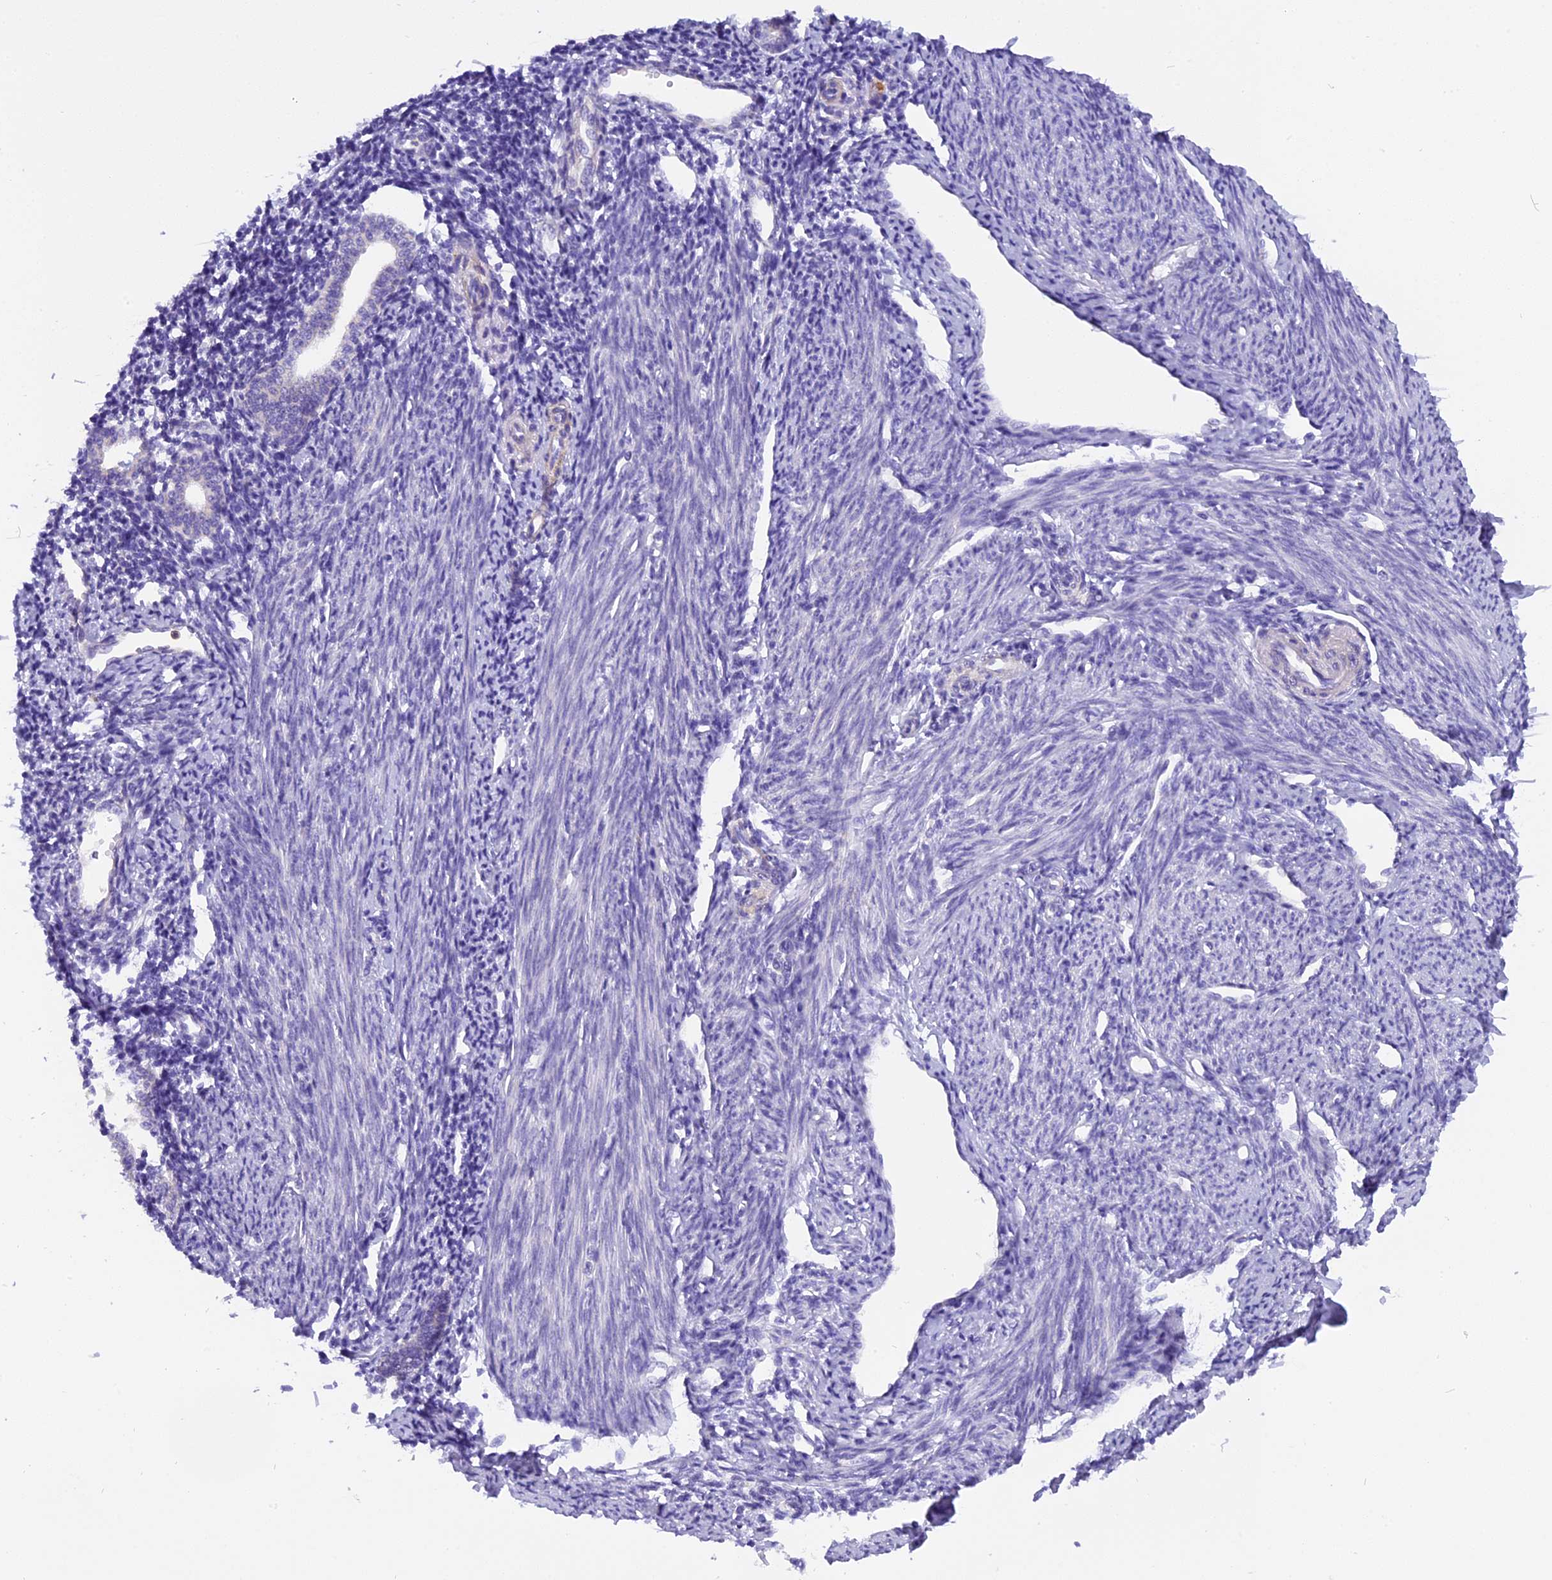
{"staining": {"intensity": "negative", "quantity": "none", "location": "none"}, "tissue": "endometrium", "cell_type": "Cells in endometrial stroma", "image_type": "normal", "snomed": [{"axis": "morphology", "description": "Normal tissue, NOS"}, {"axis": "topography", "description": "Endometrium"}], "caption": "DAB (3,3'-diaminobenzidine) immunohistochemical staining of unremarkable human endometrium displays no significant staining in cells in endometrial stroma.", "gene": "TRIM3", "patient": {"sex": "female", "age": 56}}